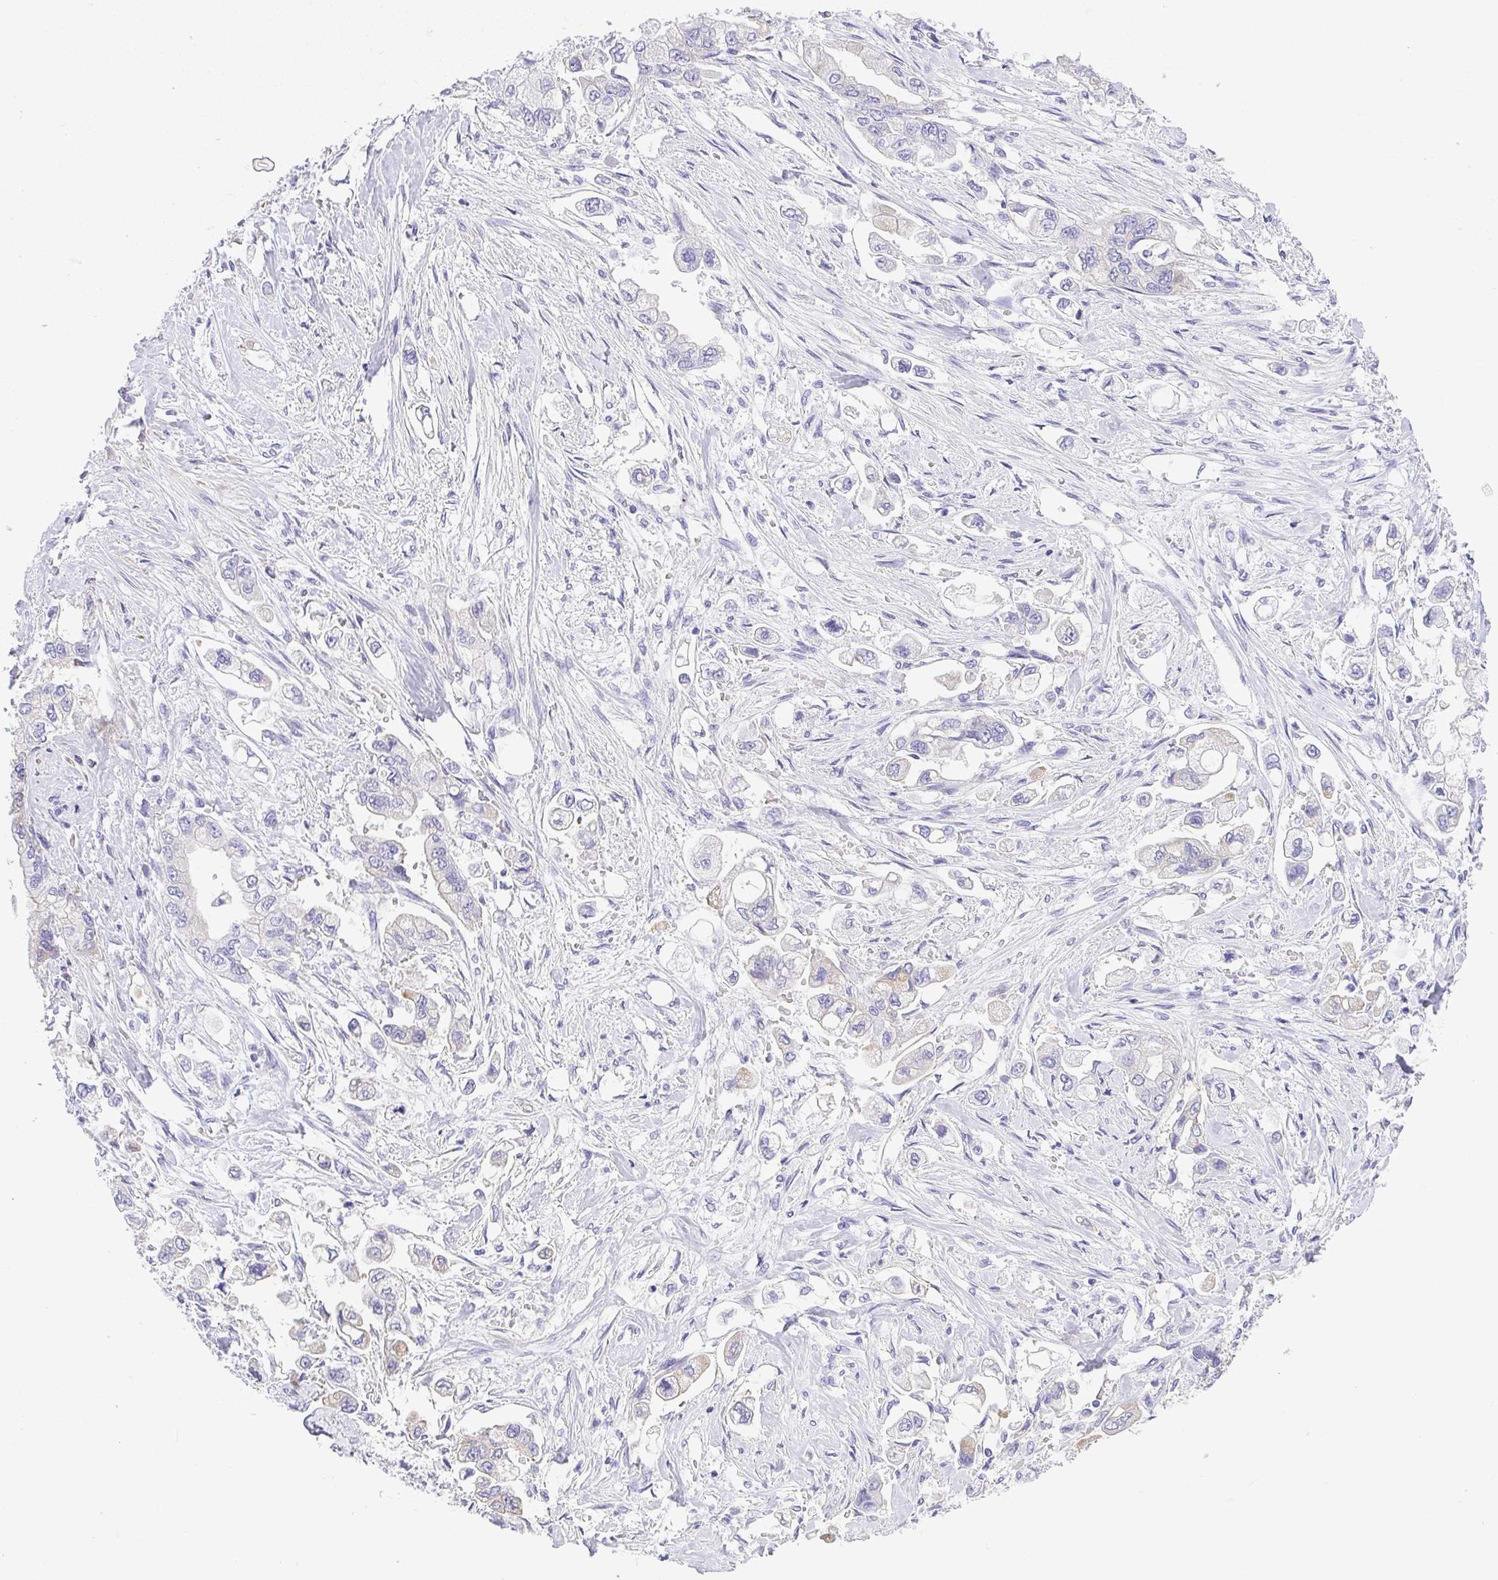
{"staining": {"intensity": "negative", "quantity": "none", "location": "none"}, "tissue": "stomach cancer", "cell_type": "Tumor cells", "image_type": "cancer", "snomed": [{"axis": "morphology", "description": "Adenocarcinoma, NOS"}, {"axis": "topography", "description": "Stomach"}], "caption": "This is an immunohistochemistry (IHC) image of human stomach cancer (adenocarcinoma). There is no positivity in tumor cells.", "gene": "PLPPR3", "patient": {"sex": "male", "age": 62}}